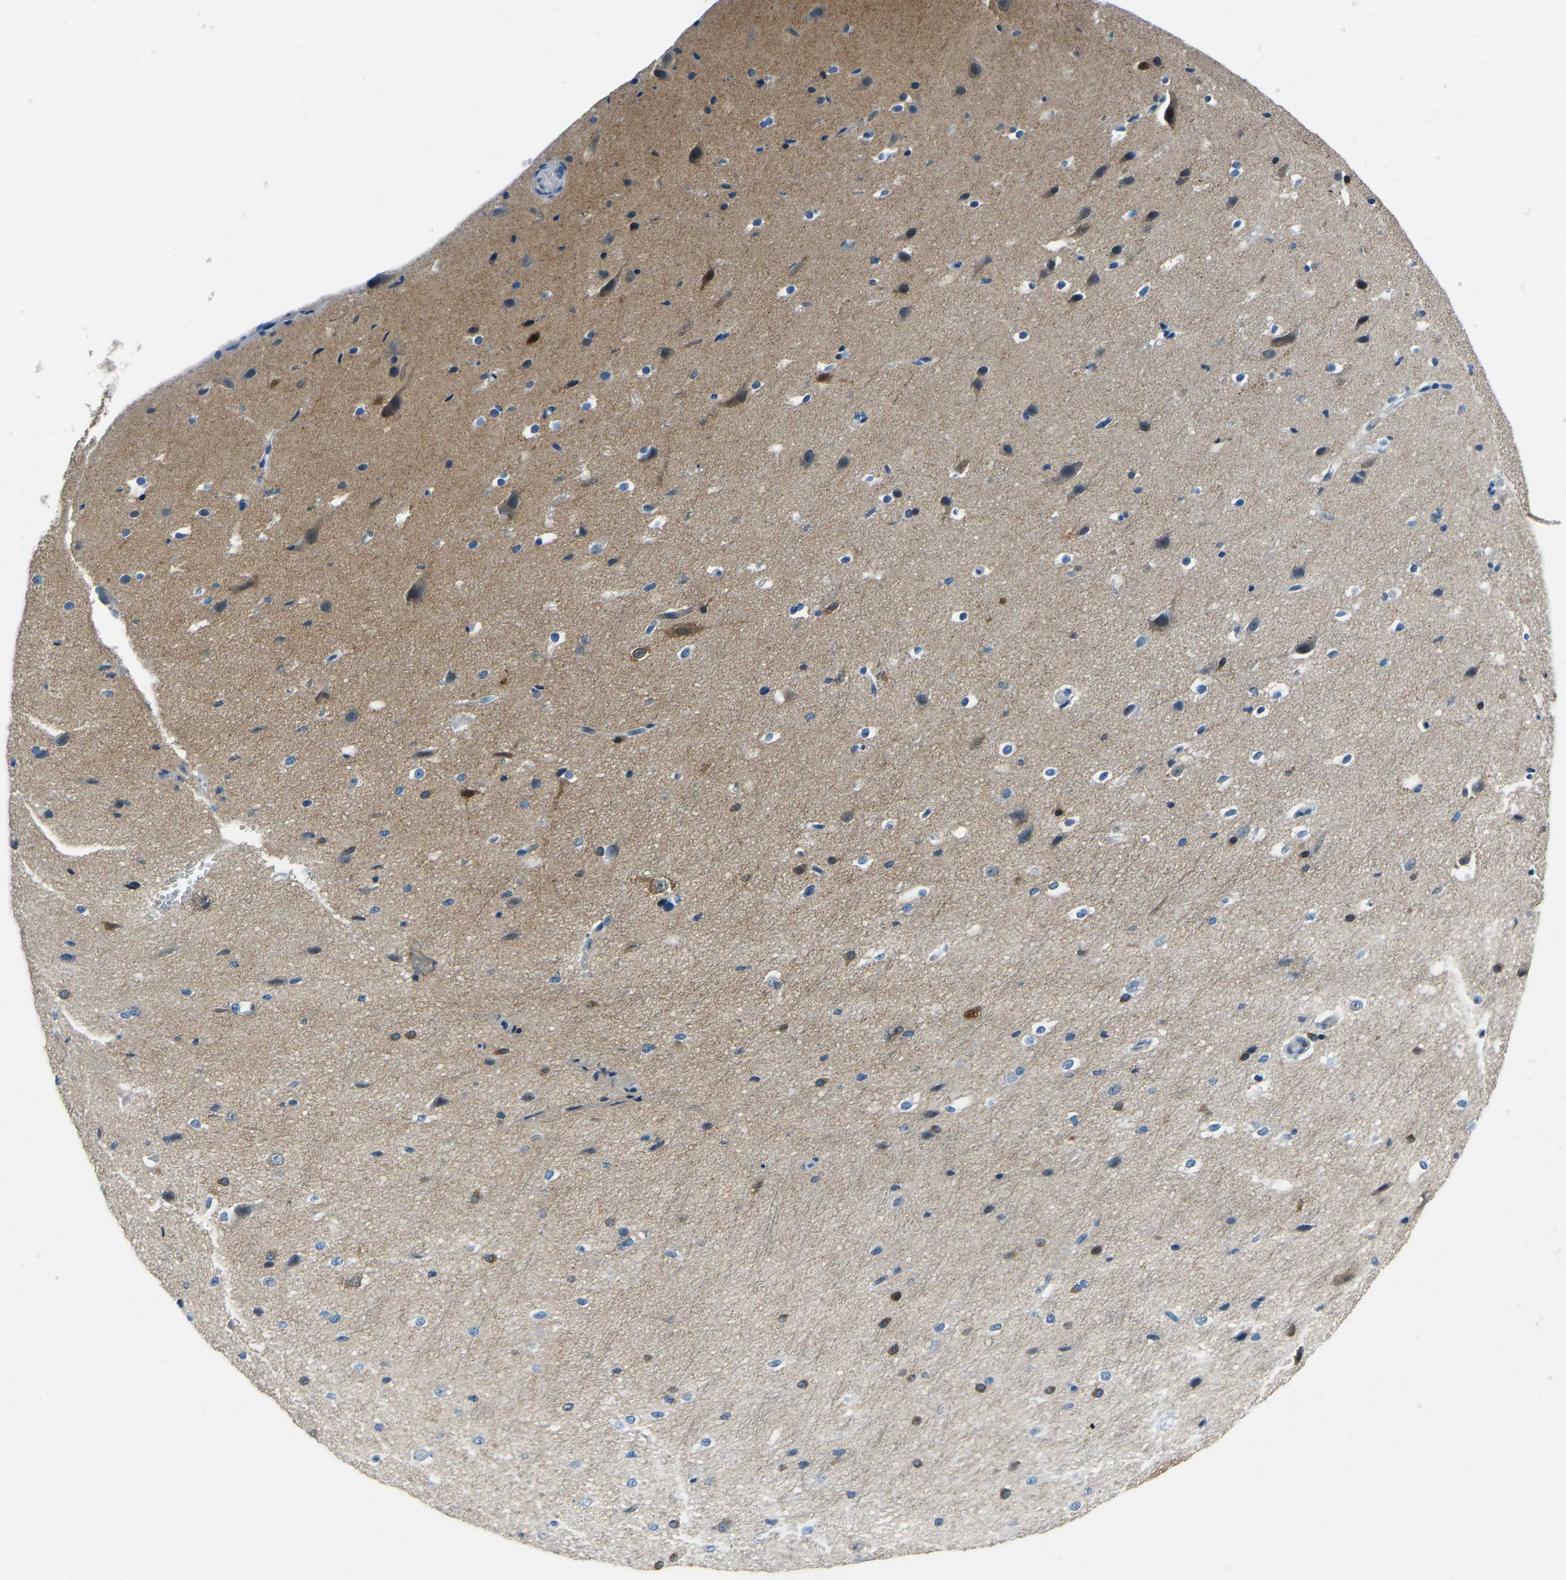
{"staining": {"intensity": "negative", "quantity": "none", "location": "none"}, "tissue": "cerebral cortex", "cell_type": "Endothelial cells", "image_type": "normal", "snomed": [{"axis": "morphology", "description": "Normal tissue, NOS"}, {"axis": "morphology", "description": "Developmental malformation"}, {"axis": "topography", "description": "Cerebral cortex"}], "caption": "Image shows no significant protein positivity in endothelial cells of benign cerebral cortex.", "gene": "XIRP1", "patient": {"sex": "female", "age": 30}}